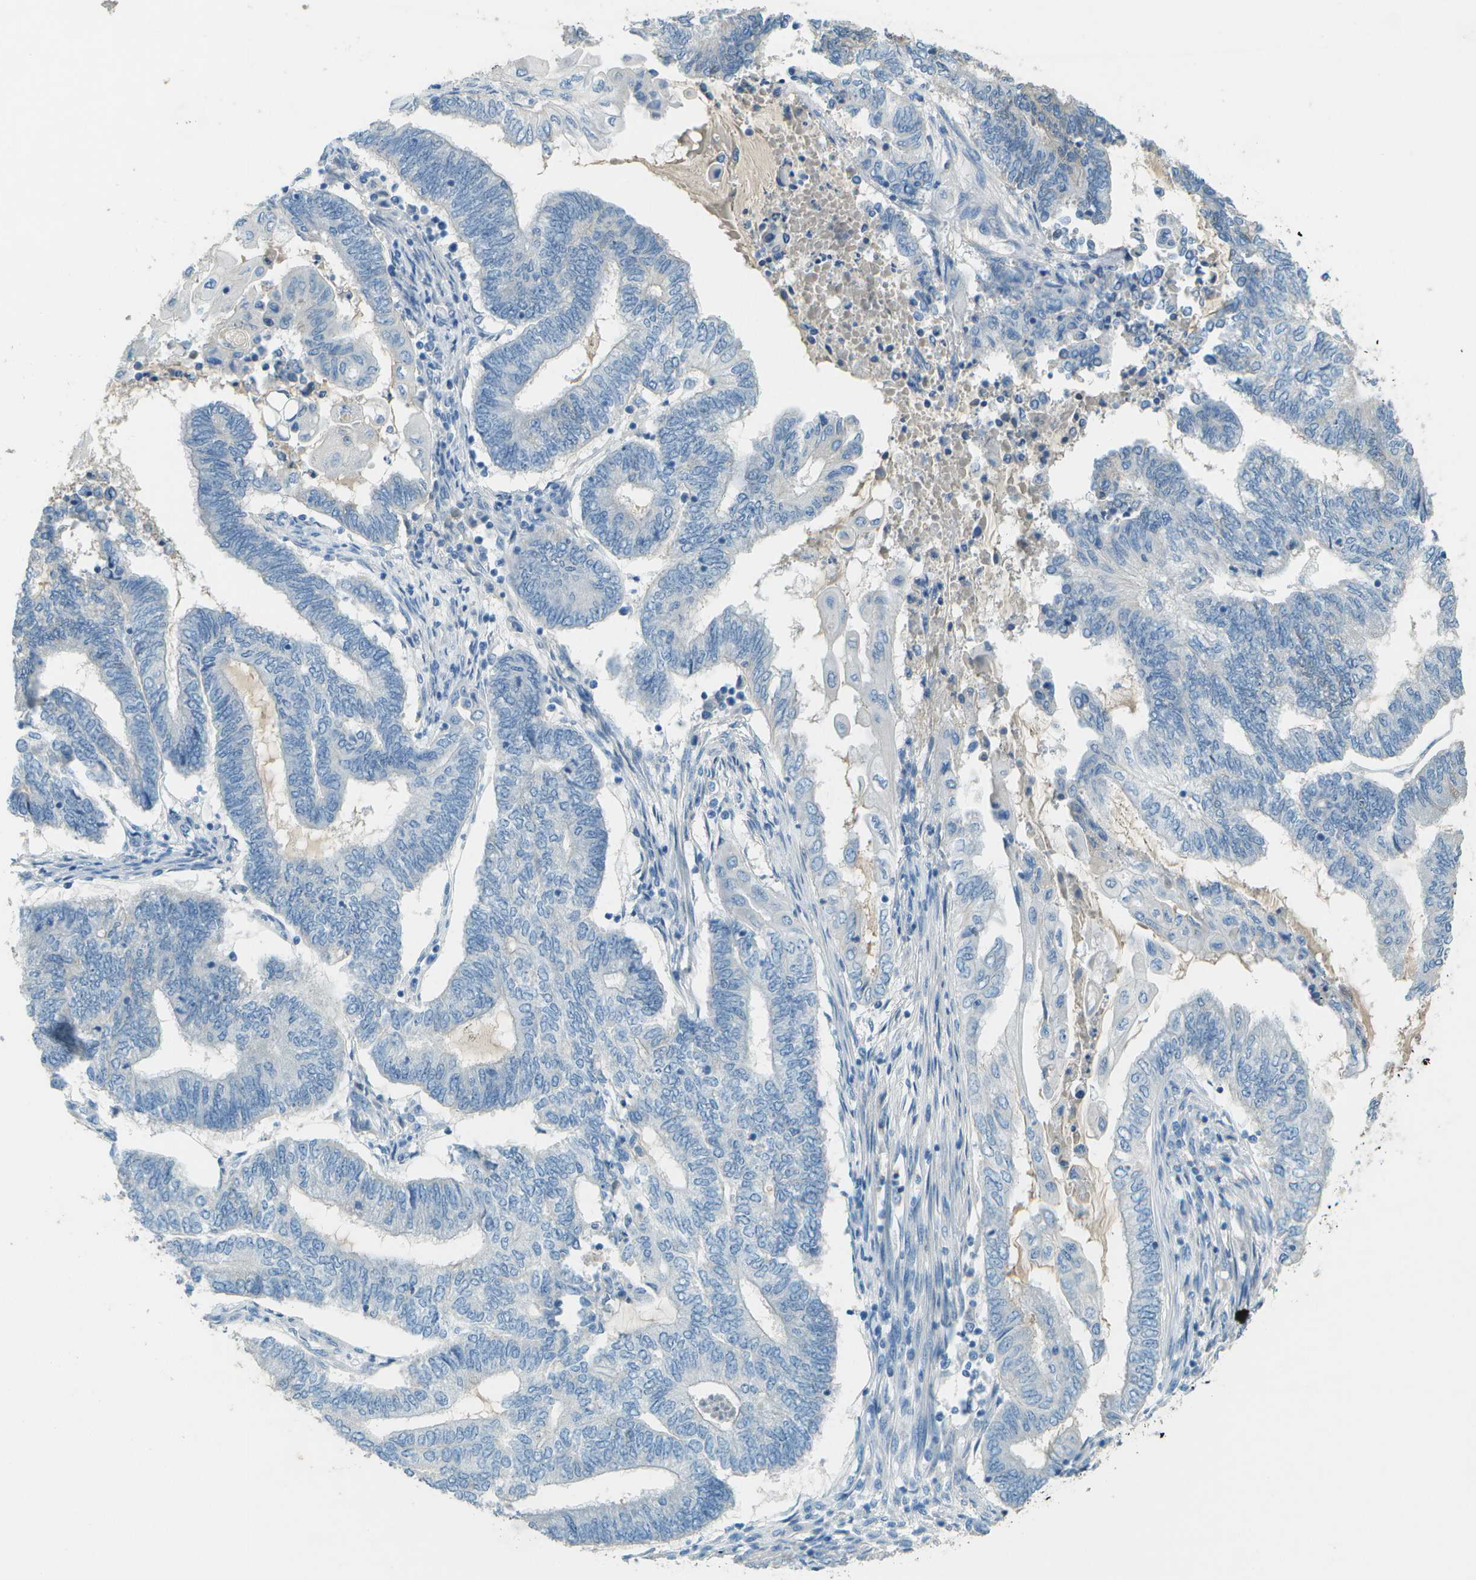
{"staining": {"intensity": "negative", "quantity": "none", "location": "none"}, "tissue": "endometrial cancer", "cell_type": "Tumor cells", "image_type": "cancer", "snomed": [{"axis": "morphology", "description": "Adenocarcinoma, NOS"}, {"axis": "topography", "description": "Uterus"}, {"axis": "topography", "description": "Endometrium"}], "caption": "This is an immunohistochemistry micrograph of human endometrial cancer (adenocarcinoma). There is no staining in tumor cells.", "gene": "LGI2", "patient": {"sex": "female", "age": 70}}